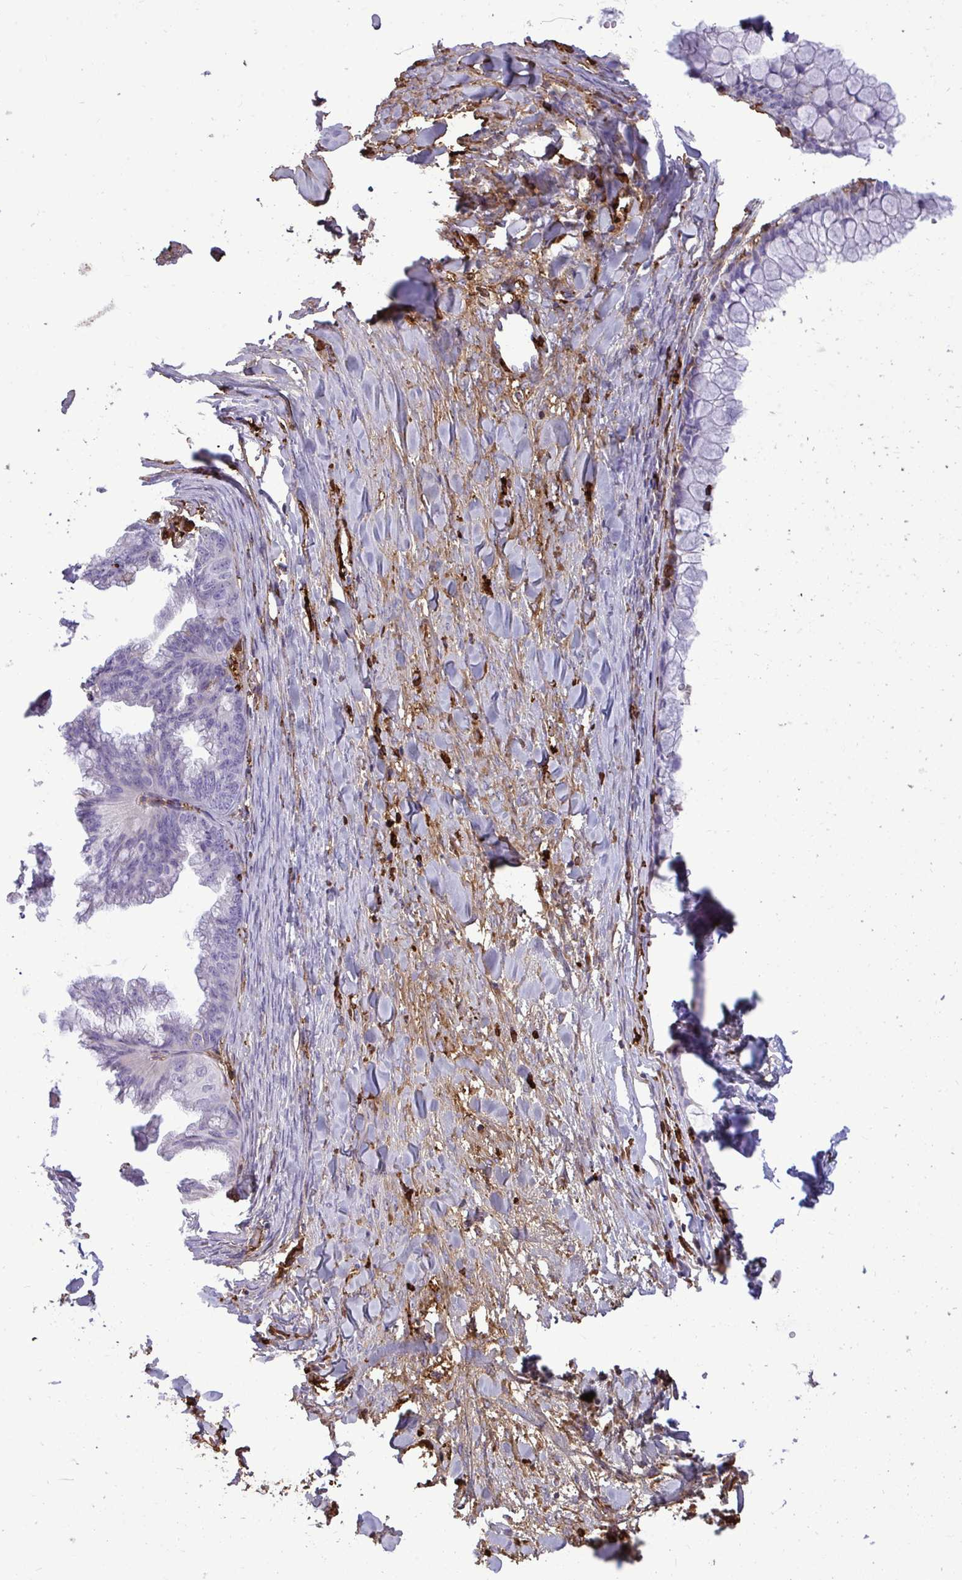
{"staining": {"intensity": "negative", "quantity": "none", "location": "none"}, "tissue": "ovarian cancer", "cell_type": "Tumor cells", "image_type": "cancer", "snomed": [{"axis": "morphology", "description": "Cystadenocarcinoma, mucinous, NOS"}, {"axis": "topography", "description": "Ovary"}], "caption": "Immunohistochemistry of human ovarian cancer (mucinous cystadenocarcinoma) shows no positivity in tumor cells. Nuclei are stained in blue.", "gene": "F2", "patient": {"sex": "female", "age": 35}}